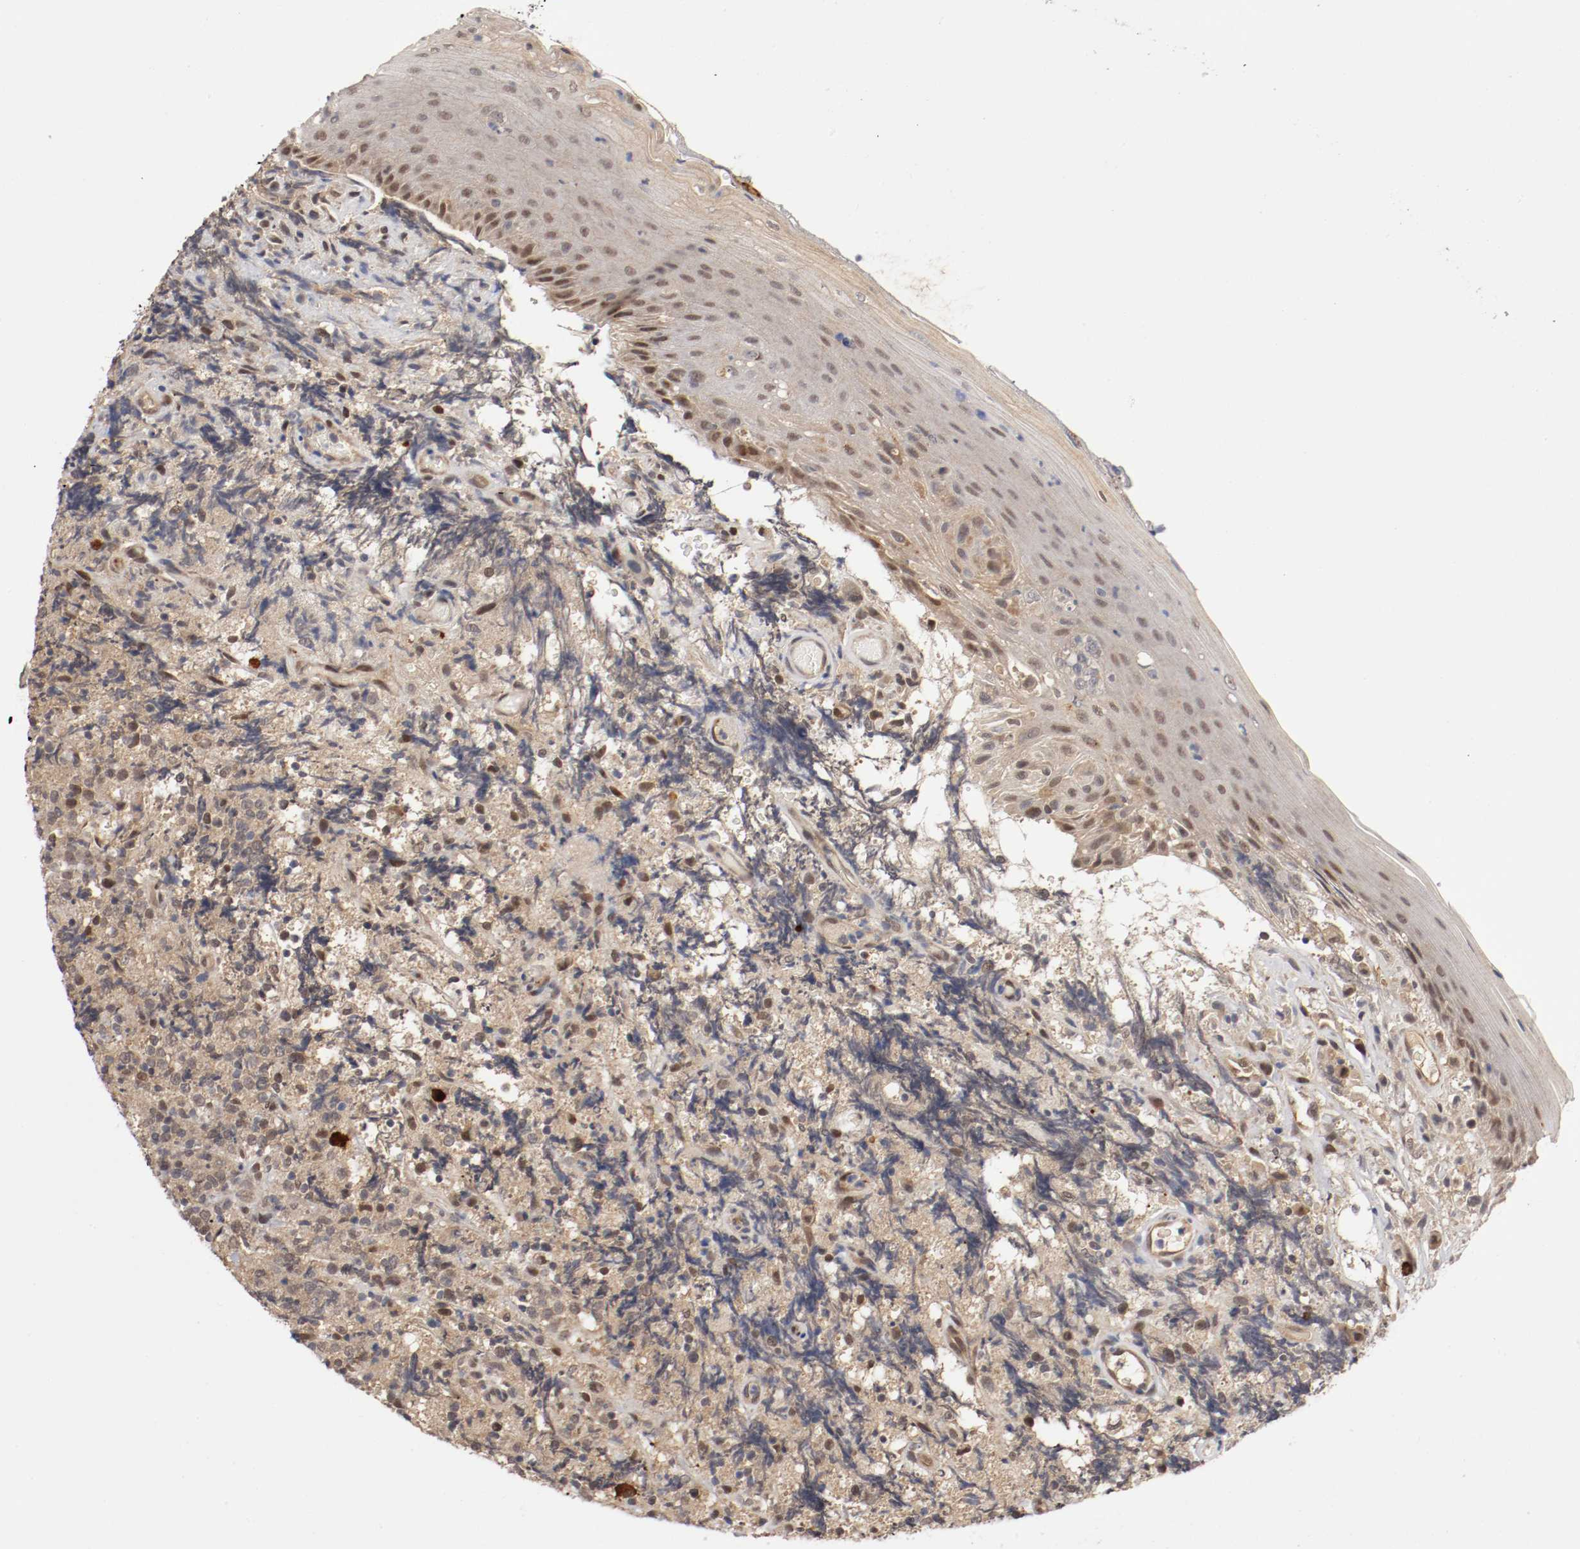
{"staining": {"intensity": "weak", "quantity": "25%-75%", "location": "cytoplasmic/membranous,nuclear"}, "tissue": "lymphoma", "cell_type": "Tumor cells", "image_type": "cancer", "snomed": [{"axis": "morphology", "description": "Malignant lymphoma, non-Hodgkin's type, High grade"}, {"axis": "topography", "description": "Tonsil"}], "caption": "Weak cytoplasmic/membranous and nuclear protein expression is seen in approximately 25%-75% of tumor cells in malignant lymphoma, non-Hodgkin's type (high-grade).", "gene": "DNMT3B", "patient": {"sex": "female", "age": 36}}